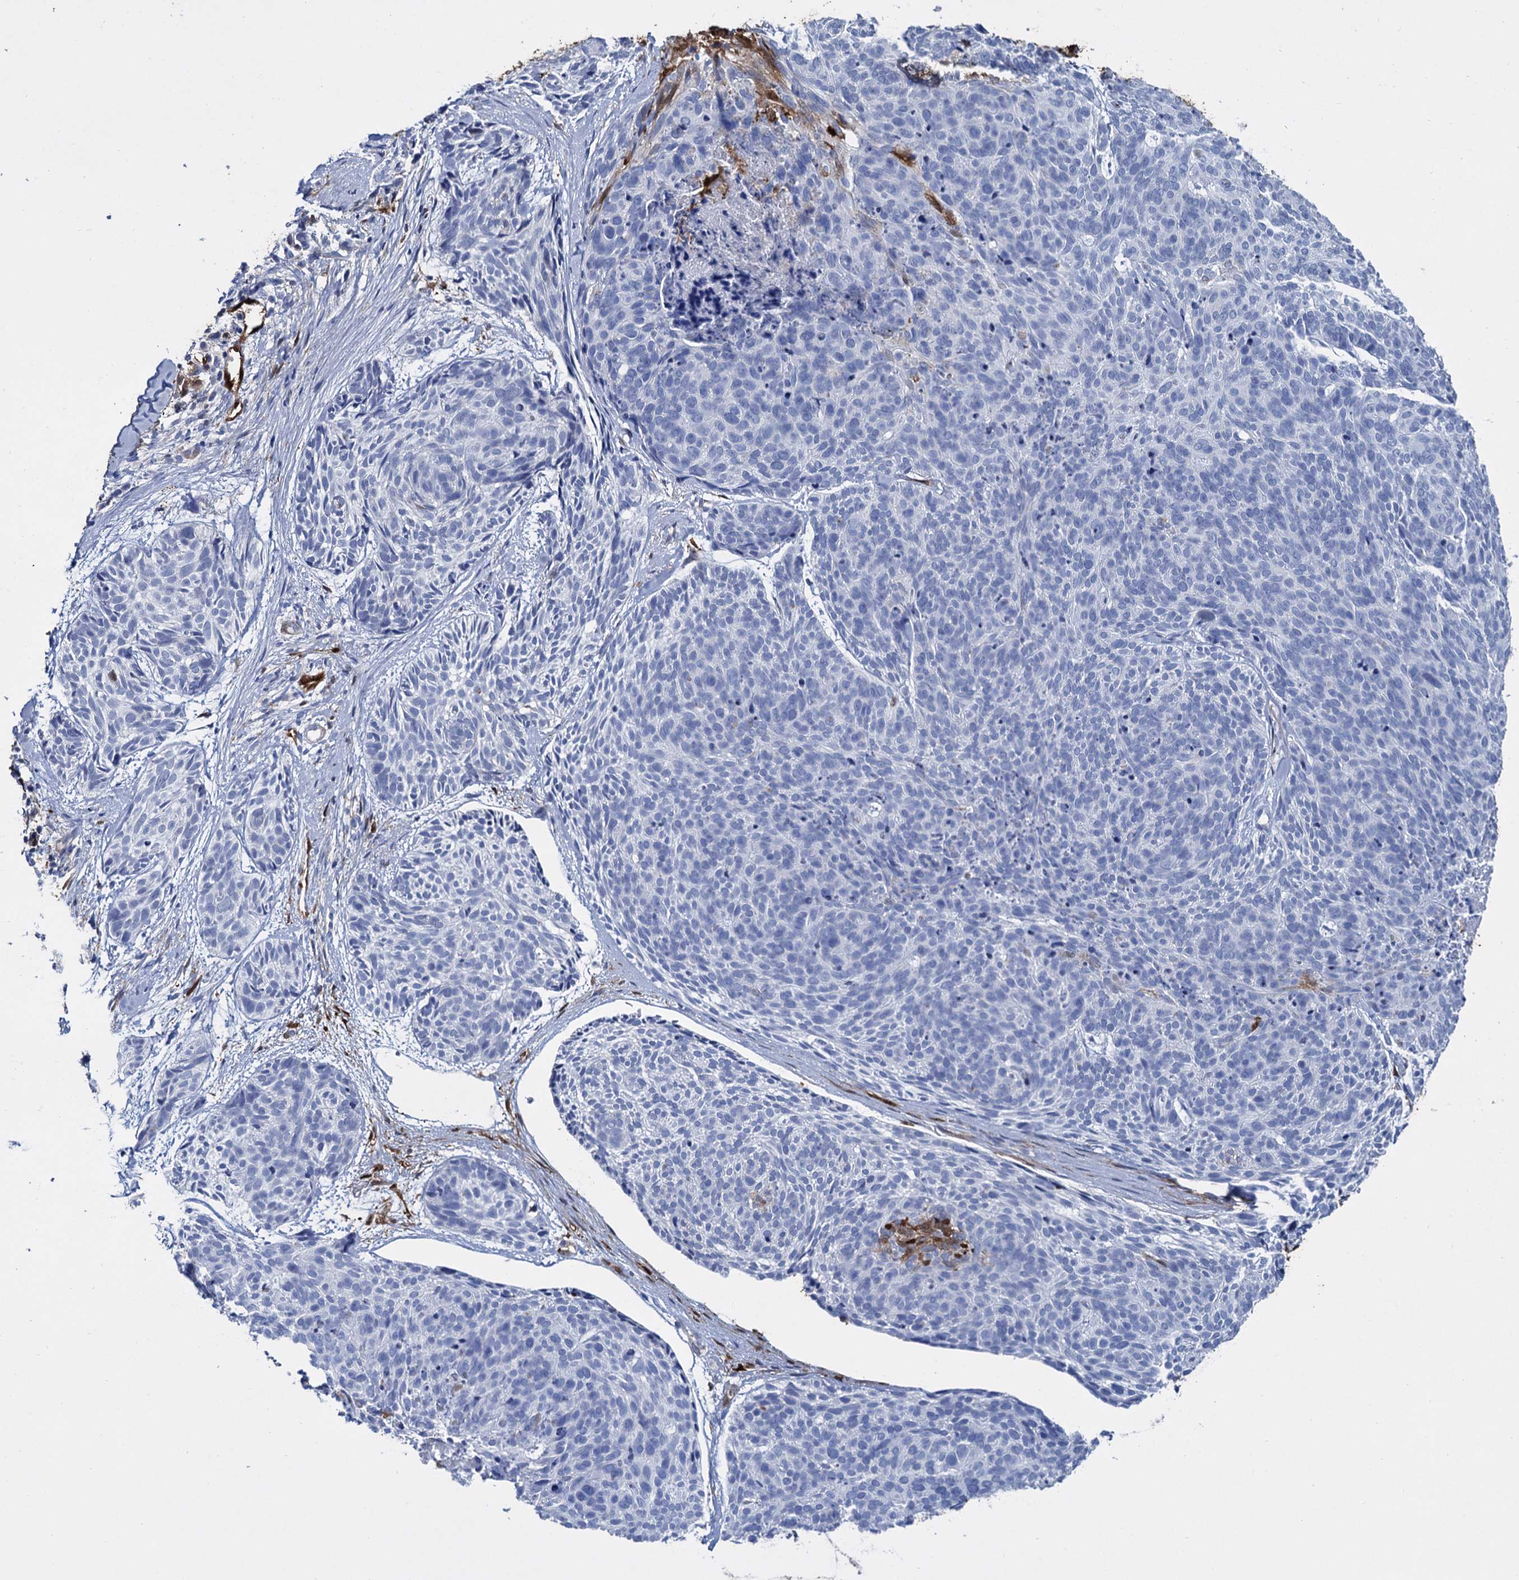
{"staining": {"intensity": "negative", "quantity": "none", "location": "none"}, "tissue": "skin cancer", "cell_type": "Tumor cells", "image_type": "cancer", "snomed": [{"axis": "morphology", "description": "Normal tissue, NOS"}, {"axis": "morphology", "description": "Basal cell carcinoma"}, {"axis": "topography", "description": "Skin"}], "caption": "Immunohistochemistry image of skin cancer (basal cell carcinoma) stained for a protein (brown), which shows no positivity in tumor cells. (DAB (3,3'-diaminobenzidine) immunohistochemistry (IHC) visualized using brightfield microscopy, high magnification).", "gene": "FABP5", "patient": {"sex": "male", "age": 66}}